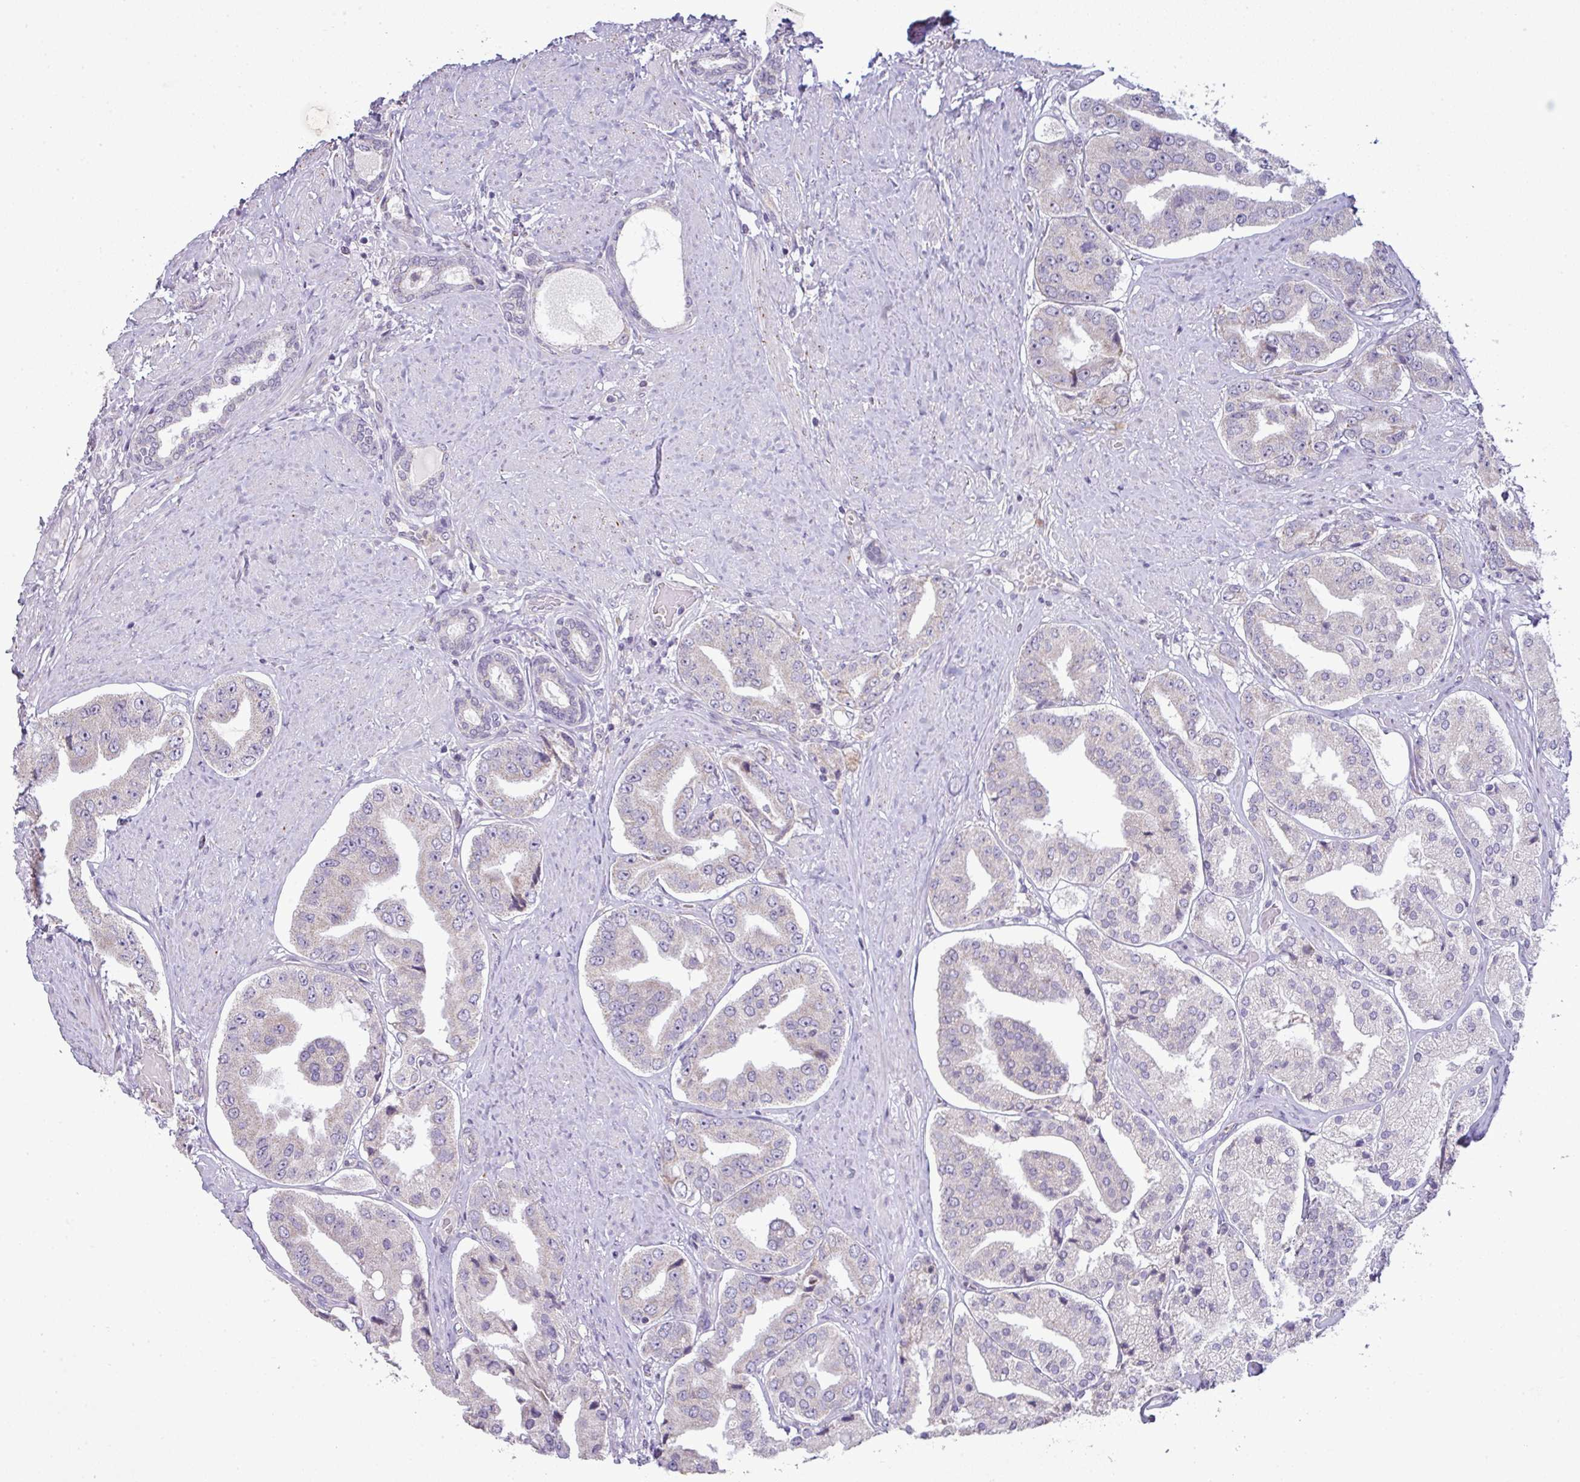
{"staining": {"intensity": "negative", "quantity": "none", "location": "none"}, "tissue": "prostate cancer", "cell_type": "Tumor cells", "image_type": "cancer", "snomed": [{"axis": "morphology", "description": "Adenocarcinoma, High grade"}, {"axis": "topography", "description": "Prostate"}], "caption": "Histopathology image shows no significant protein expression in tumor cells of prostate cancer (adenocarcinoma (high-grade)).", "gene": "HBEGF", "patient": {"sex": "male", "age": 63}}